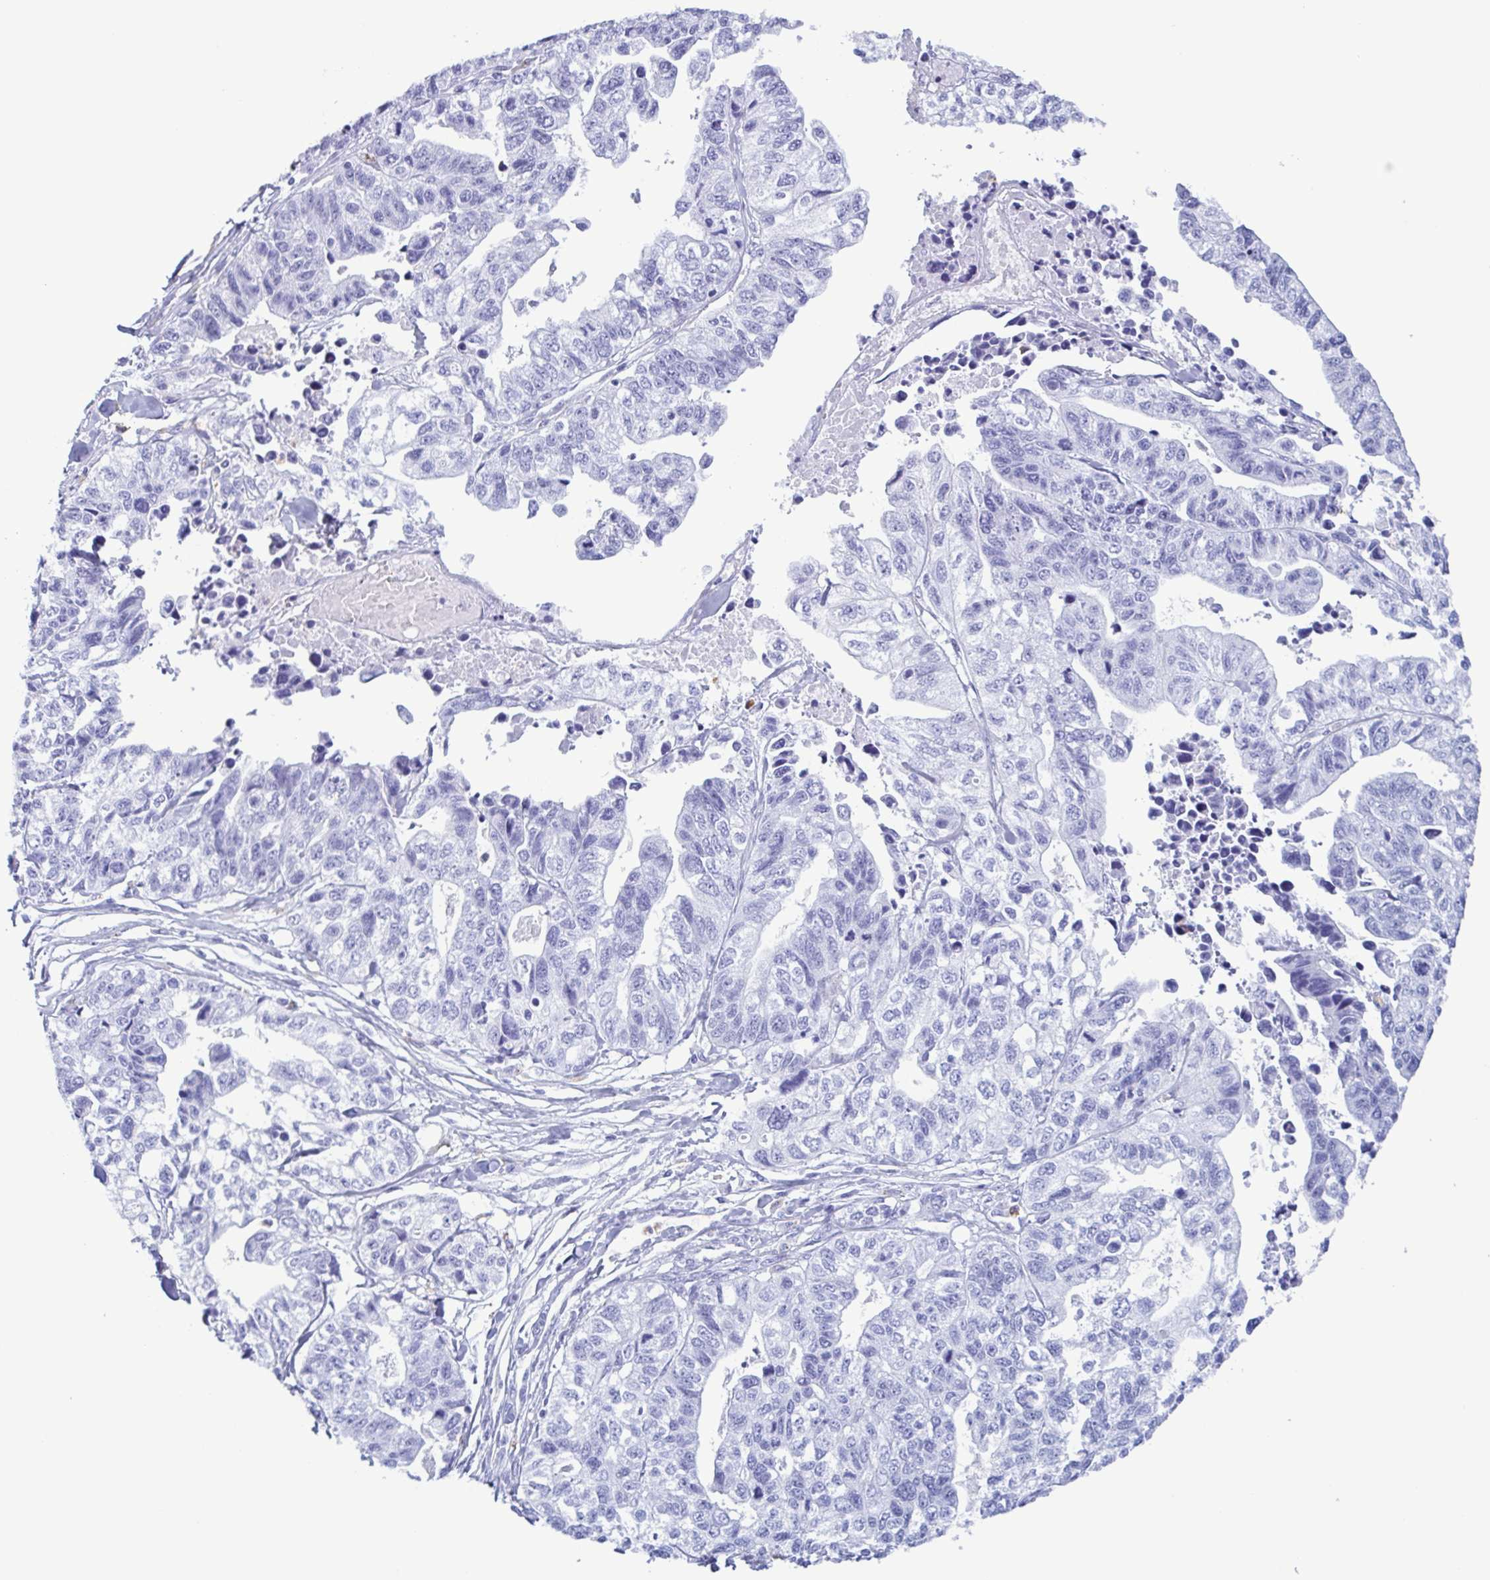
{"staining": {"intensity": "negative", "quantity": "none", "location": "none"}, "tissue": "stomach cancer", "cell_type": "Tumor cells", "image_type": "cancer", "snomed": [{"axis": "morphology", "description": "Adenocarcinoma, NOS"}, {"axis": "topography", "description": "Stomach, upper"}], "caption": "High power microscopy image of an immunohistochemistry micrograph of stomach cancer (adenocarcinoma), revealing no significant positivity in tumor cells.", "gene": "LTF", "patient": {"sex": "female", "age": 67}}